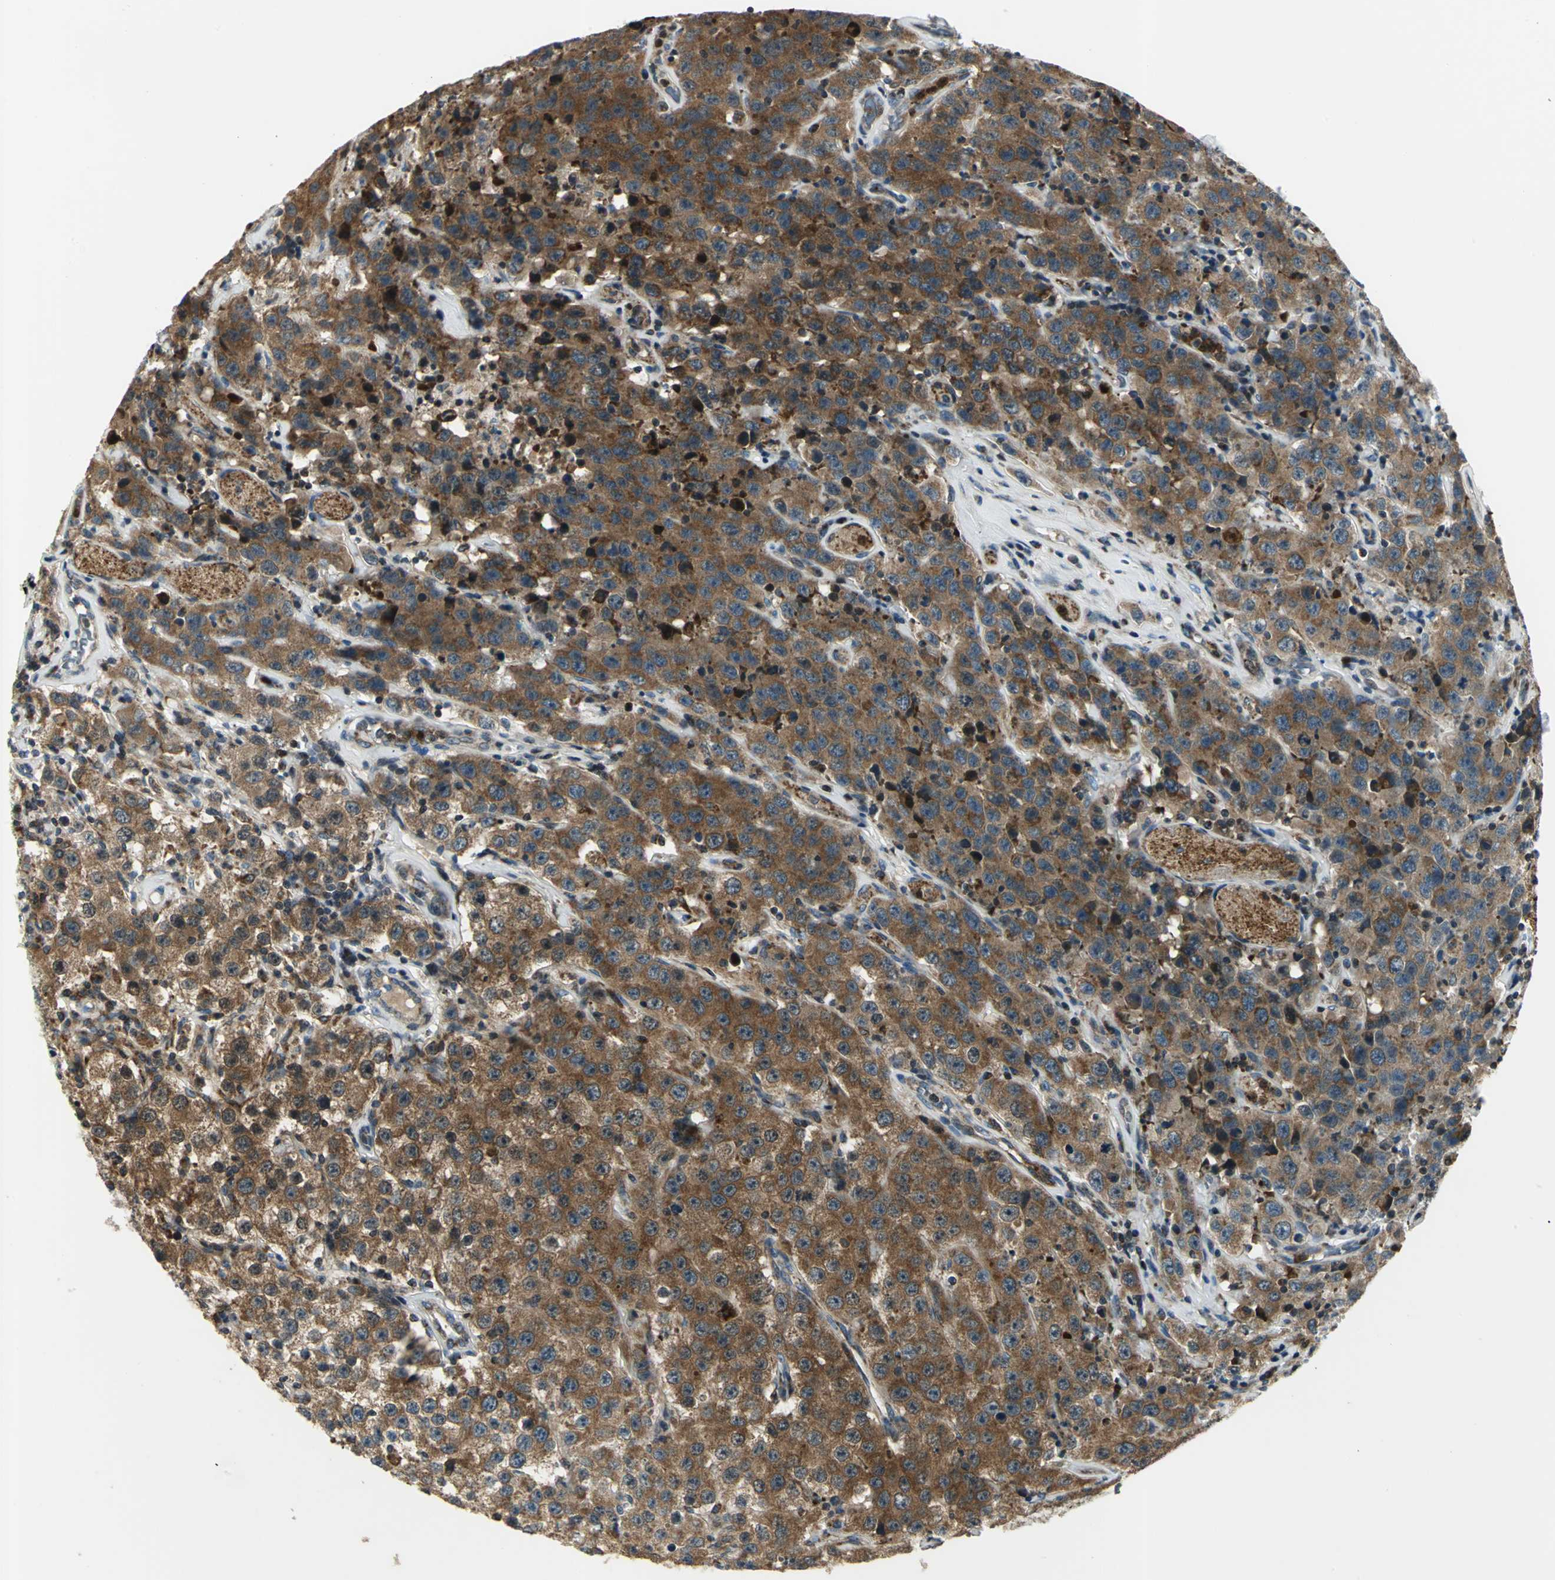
{"staining": {"intensity": "strong", "quantity": ">75%", "location": "cytoplasmic/membranous"}, "tissue": "testis cancer", "cell_type": "Tumor cells", "image_type": "cancer", "snomed": [{"axis": "morphology", "description": "Seminoma, NOS"}, {"axis": "topography", "description": "Testis"}], "caption": "Tumor cells display high levels of strong cytoplasmic/membranous expression in about >75% of cells in testis cancer (seminoma). Using DAB (brown) and hematoxylin (blue) stains, captured at high magnification using brightfield microscopy.", "gene": "USP40", "patient": {"sex": "male", "age": 52}}